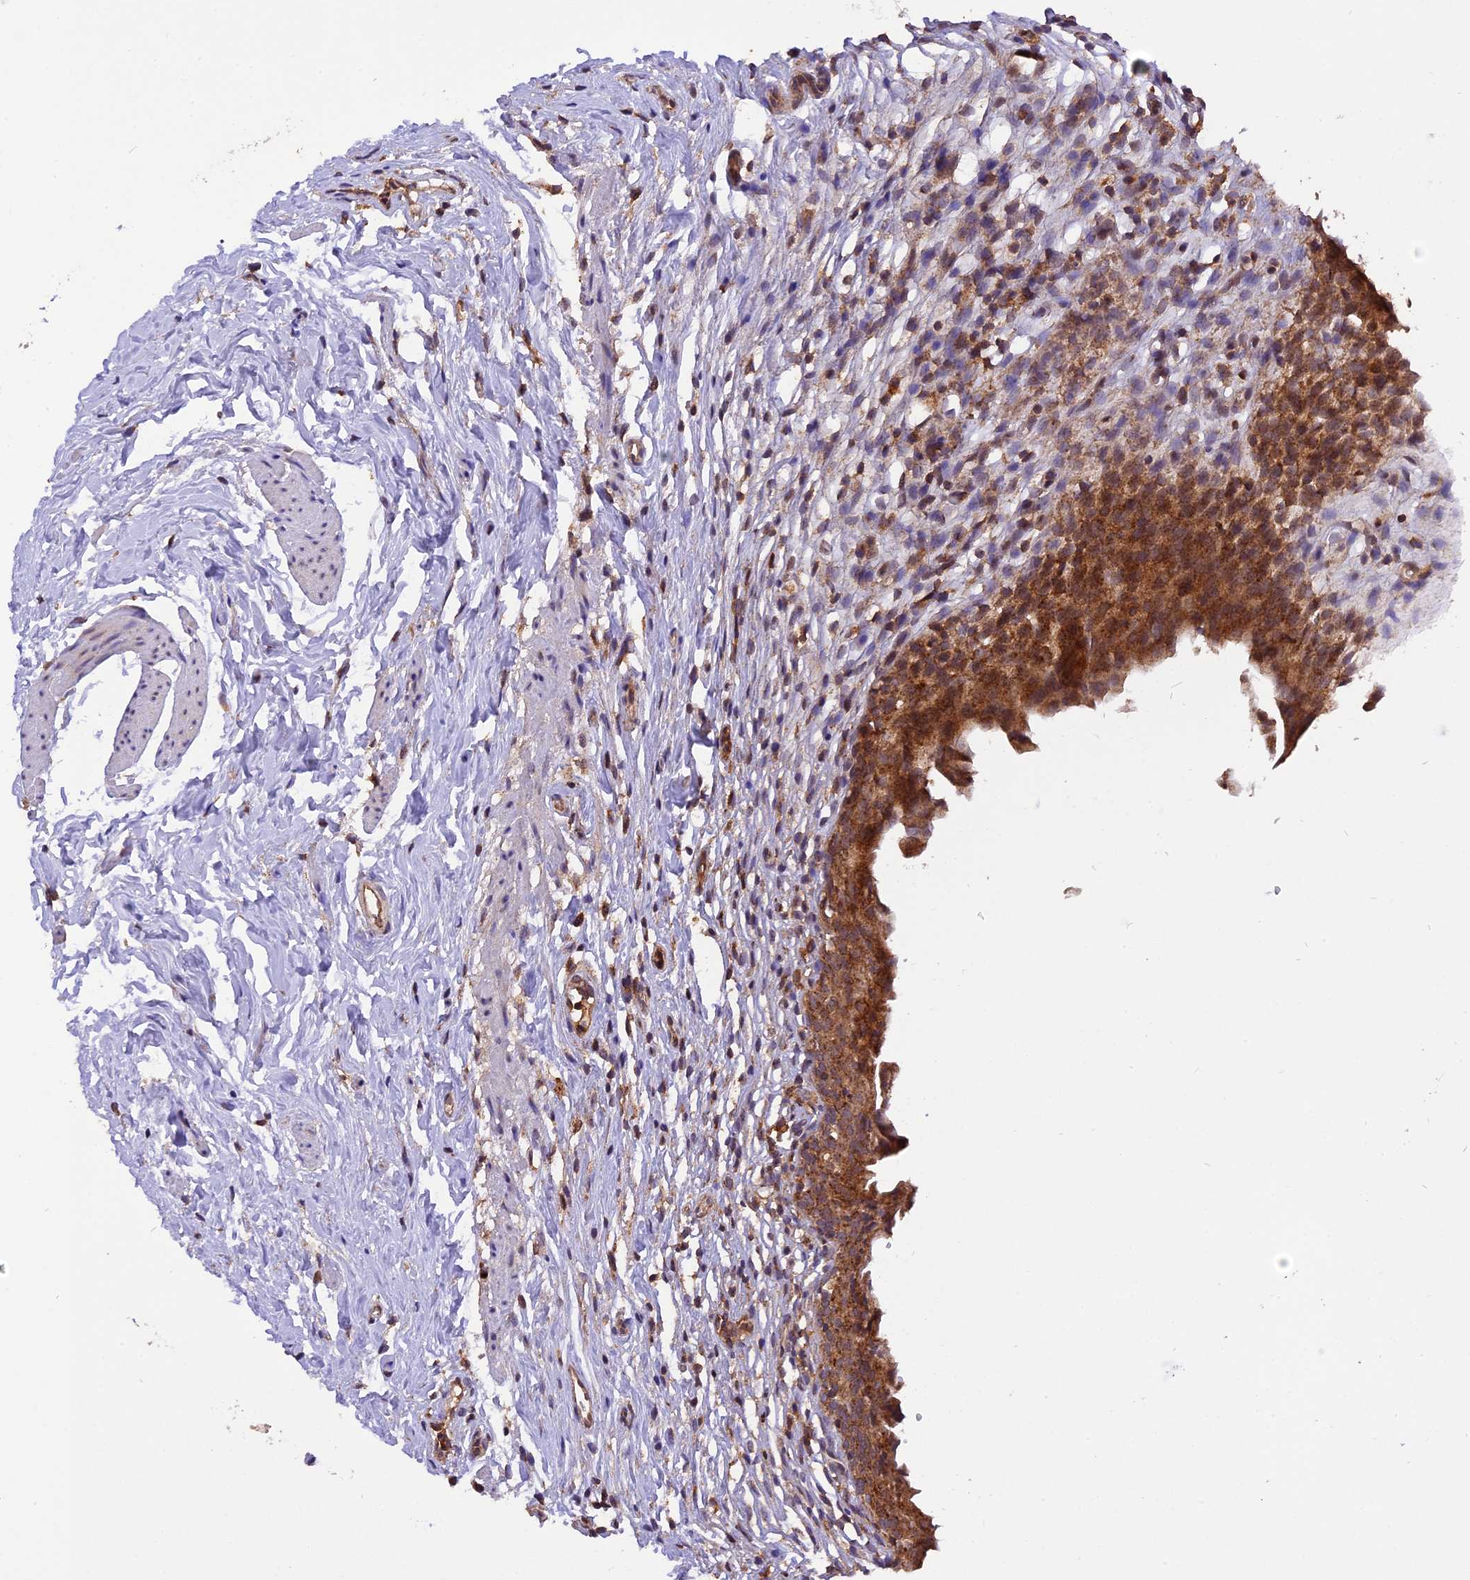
{"staining": {"intensity": "strong", "quantity": ">75%", "location": "cytoplasmic/membranous"}, "tissue": "urinary bladder", "cell_type": "Urothelial cells", "image_type": "normal", "snomed": [{"axis": "morphology", "description": "Normal tissue, NOS"}, {"axis": "morphology", "description": "Inflammation, NOS"}, {"axis": "topography", "description": "Urinary bladder"}], "caption": "A high amount of strong cytoplasmic/membranous staining is appreciated in about >75% of urothelial cells in unremarkable urinary bladder. (DAB (3,3'-diaminobenzidine) IHC, brown staining for protein, blue staining for nuclei).", "gene": "PEX3", "patient": {"sex": "male", "age": 63}}